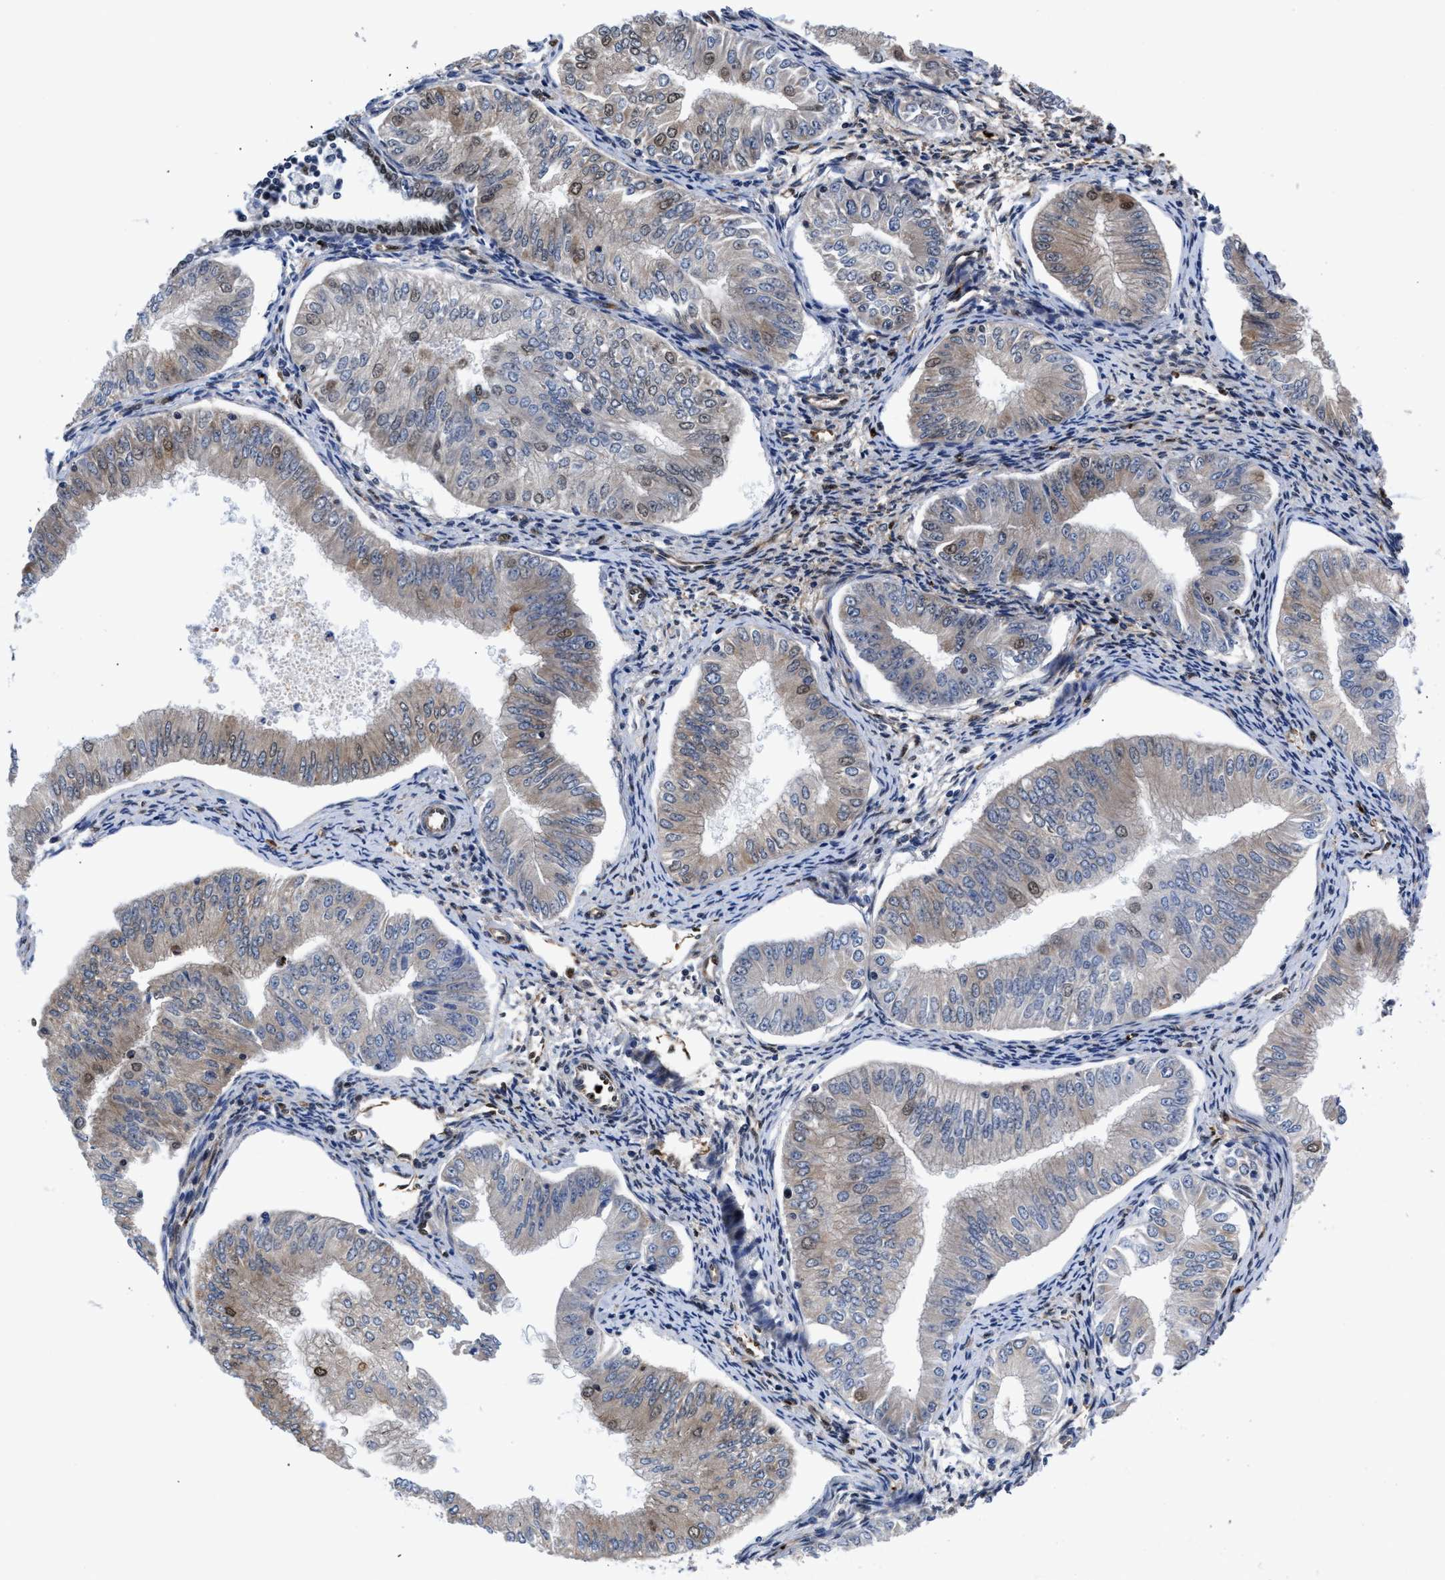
{"staining": {"intensity": "weak", "quantity": "25%-75%", "location": "nuclear"}, "tissue": "endometrial cancer", "cell_type": "Tumor cells", "image_type": "cancer", "snomed": [{"axis": "morphology", "description": "Normal tissue, NOS"}, {"axis": "morphology", "description": "Adenocarcinoma, NOS"}, {"axis": "topography", "description": "Endometrium"}], "caption": "Endometrial cancer (adenocarcinoma) stained for a protein (brown) shows weak nuclear positive positivity in about 25%-75% of tumor cells.", "gene": "ACLY", "patient": {"sex": "female", "age": 53}}